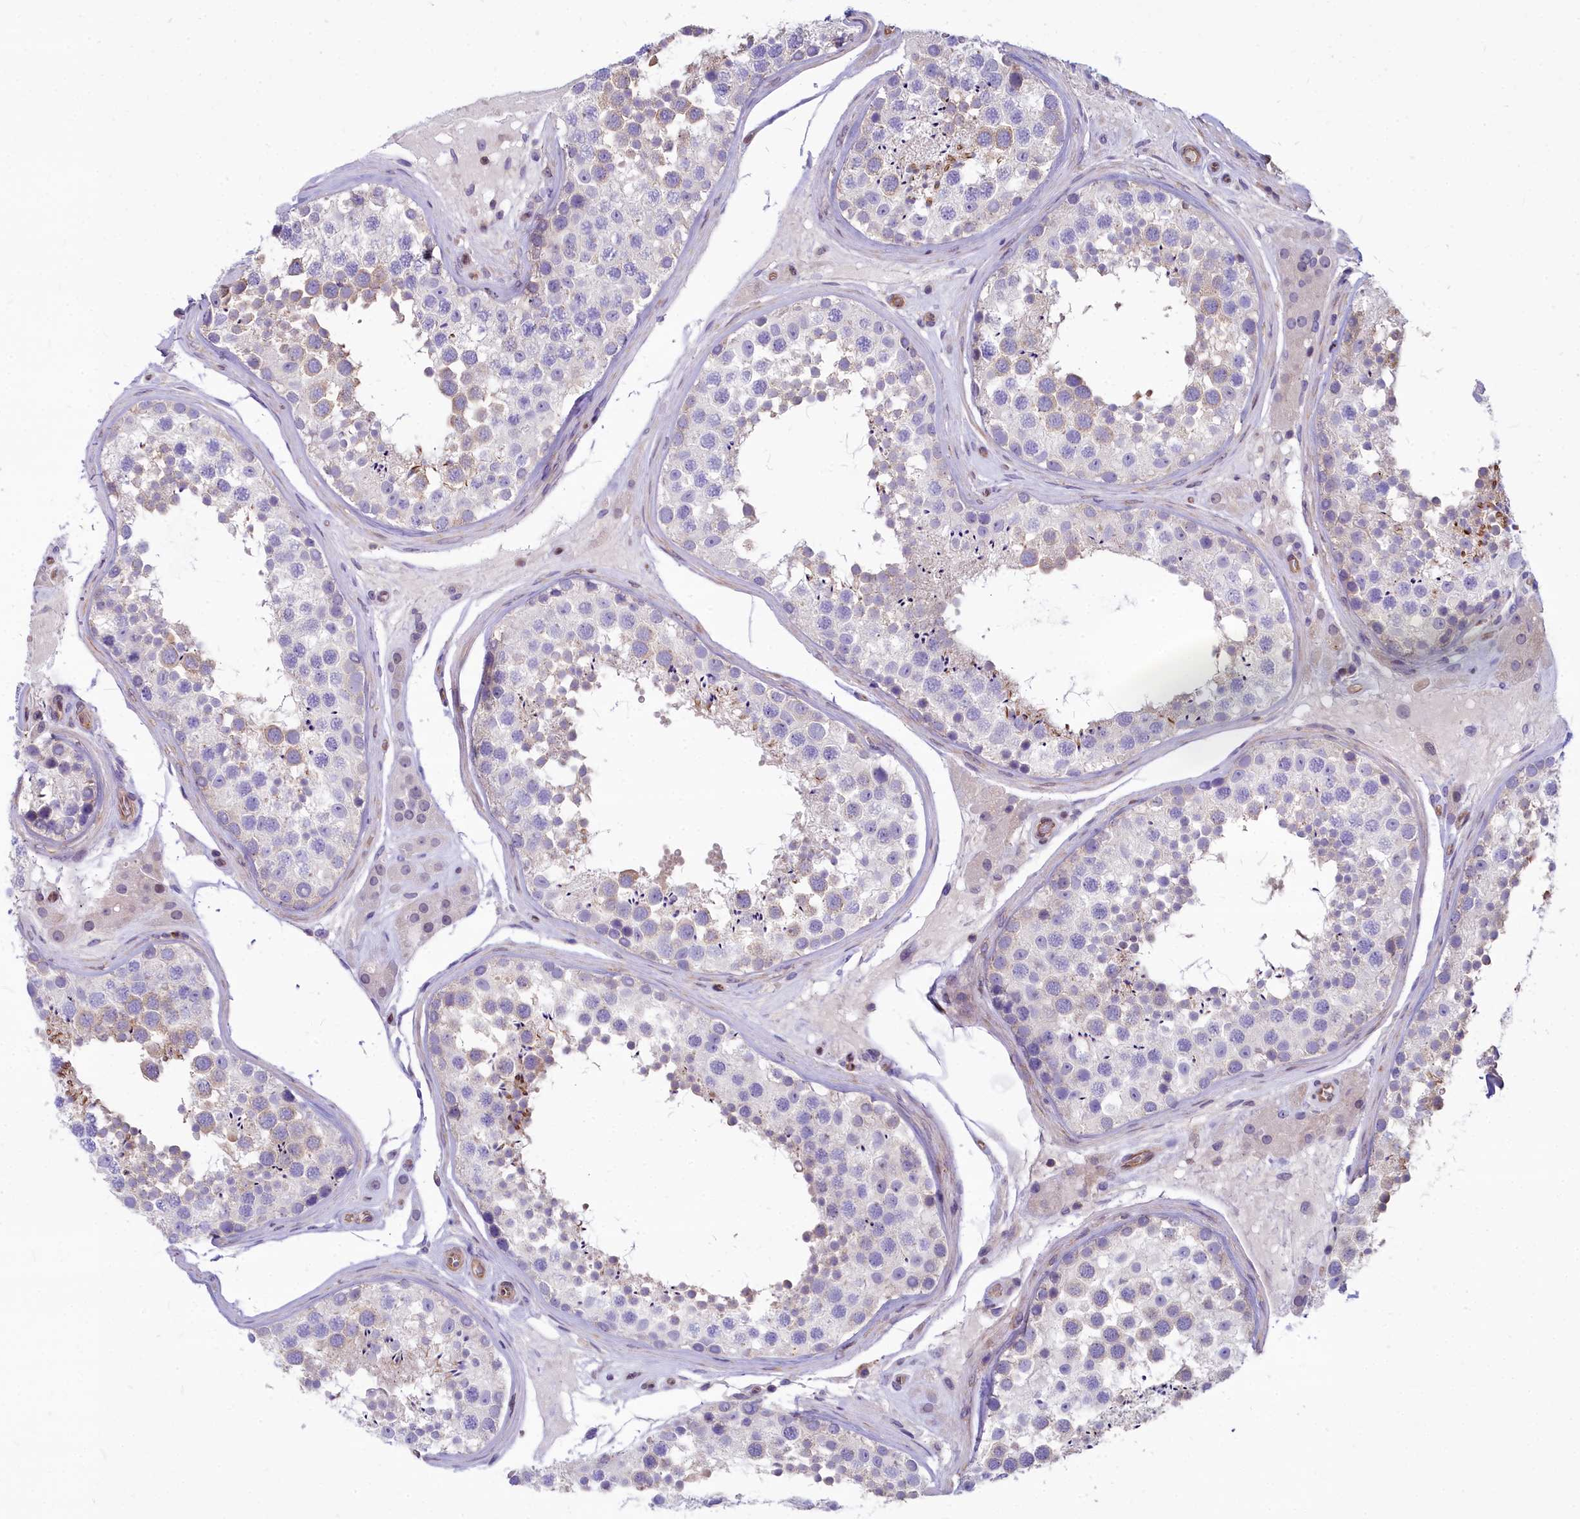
{"staining": {"intensity": "weak", "quantity": "<25%", "location": "cytoplasmic/membranous"}, "tissue": "testis", "cell_type": "Cells in seminiferous ducts", "image_type": "normal", "snomed": [{"axis": "morphology", "description": "Normal tissue, NOS"}, {"axis": "topography", "description": "Testis"}], "caption": "DAB (3,3'-diaminobenzidine) immunohistochemical staining of benign human testis shows no significant staining in cells in seminiferous ducts.", "gene": "HLA", "patient": {"sex": "male", "age": 46}}